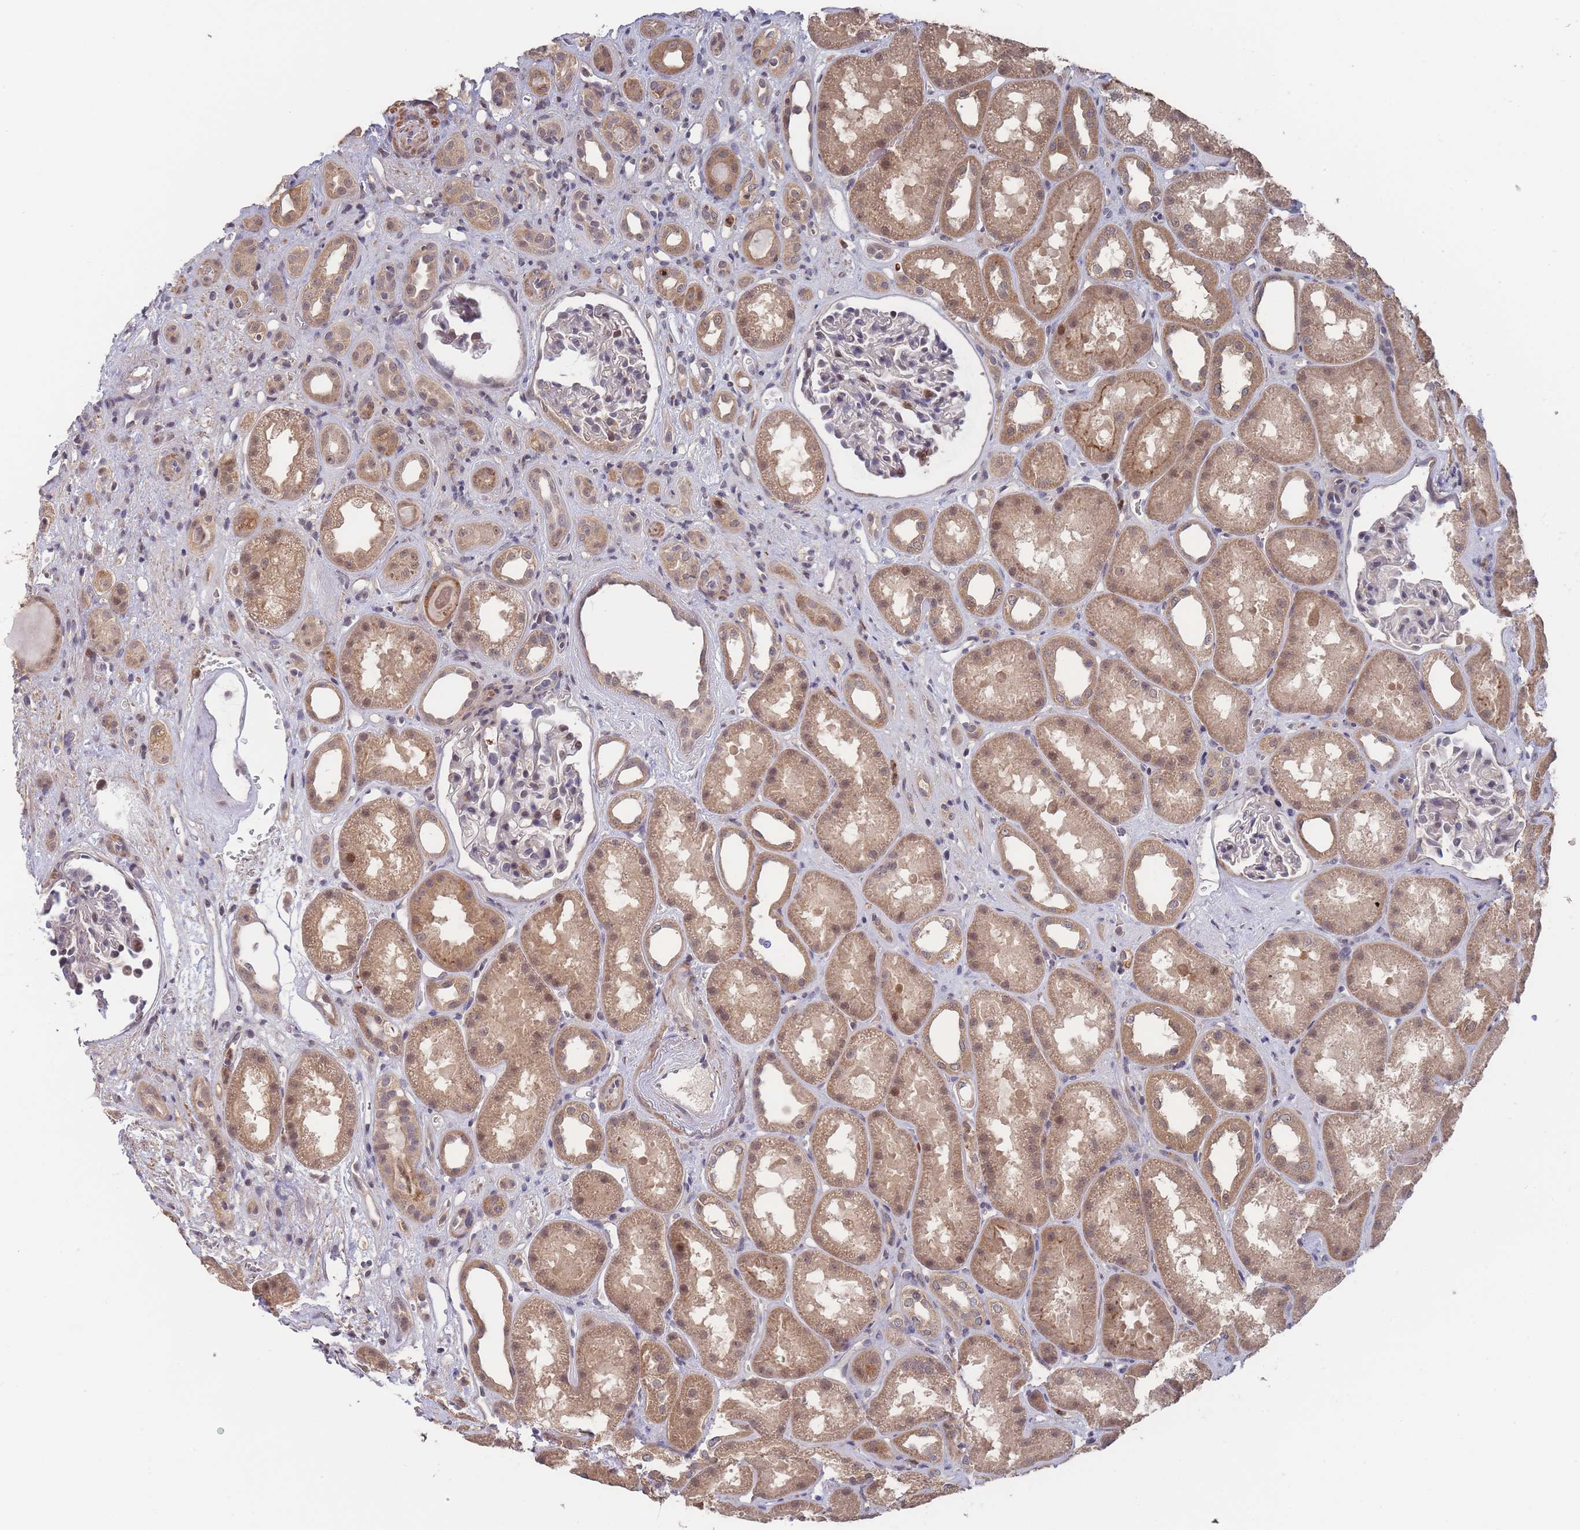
{"staining": {"intensity": "moderate", "quantity": "<25%", "location": "nuclear"}, "tissue": "kidney", "cell_type": "Cells in glomeruli", "image_type": "normal", "snomed": [{"axis": "morphology", "description": "Normal tissue, NOS"}, {"axis": "topography", "description": "Kidney"}], "caption": "The histopathology image demonstrates staining of benign kidney, revealing moderate nuclear protein positivity (brown color) within cells in glomeruli.", "gene": "SF3B1", "patient": {"sex": "male", "age": 61}}